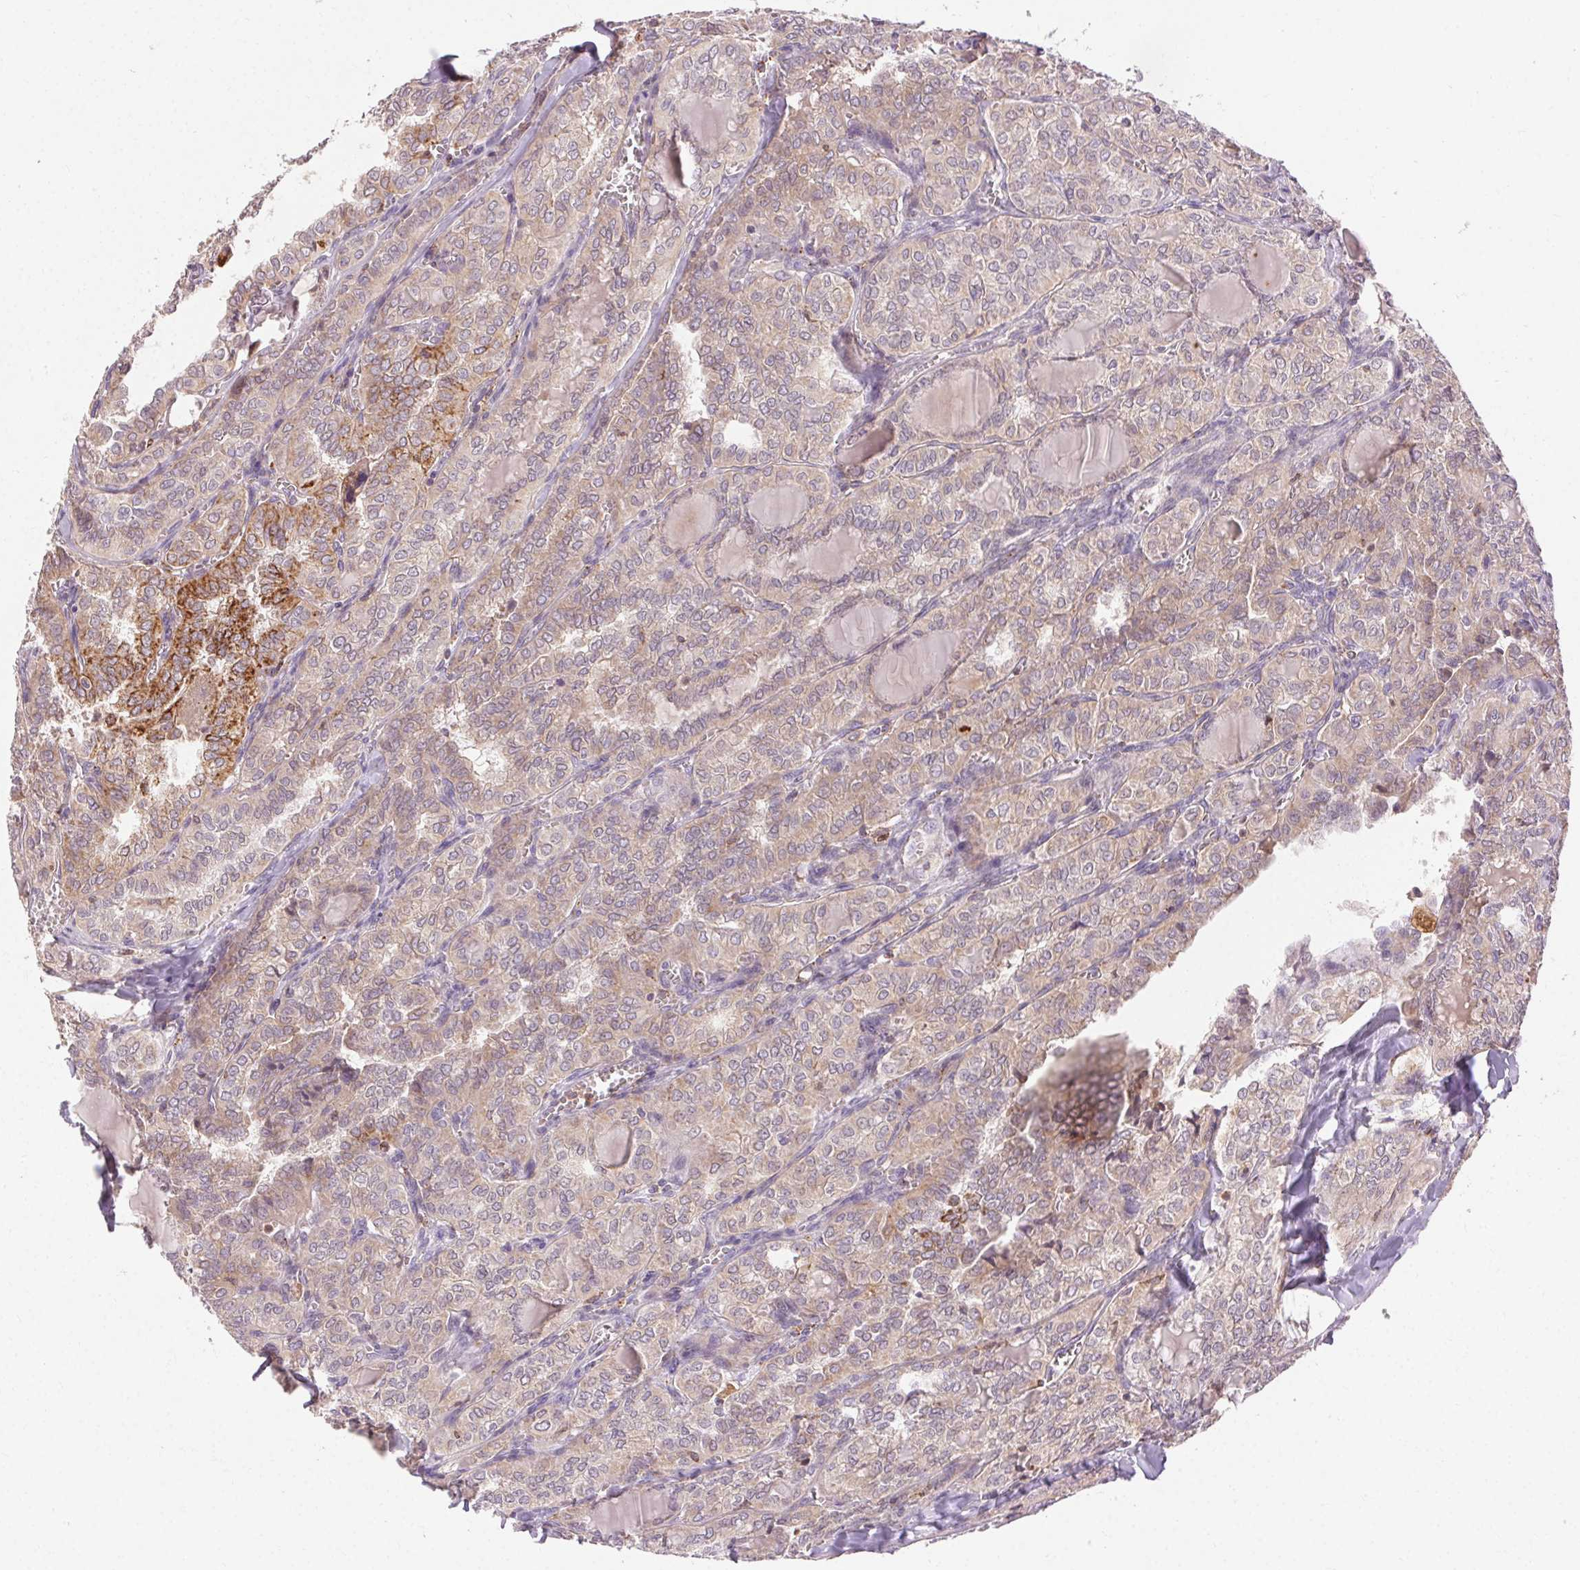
{"staining": {"intensity": "strong", "quantity": "<25%", "location": "cytoplasmic/membranous"}, "tissue": "thyroid cancer", "cell_type": "Tumor cells", "image_type": "cancer", "snomed": [{"axis": "morphology", "description": "Papillary adenocarcinoma, NOS"}, {"axis": "topography", "description": "Thyroid gland"}], "caption": "A photomicrograph of thyroid cancer stained for a protein shows strong cytoplasmic/membranous brown staining in tumor cells.", "gene": "REP15", "patient": {"sex": "female", "age": 41}}